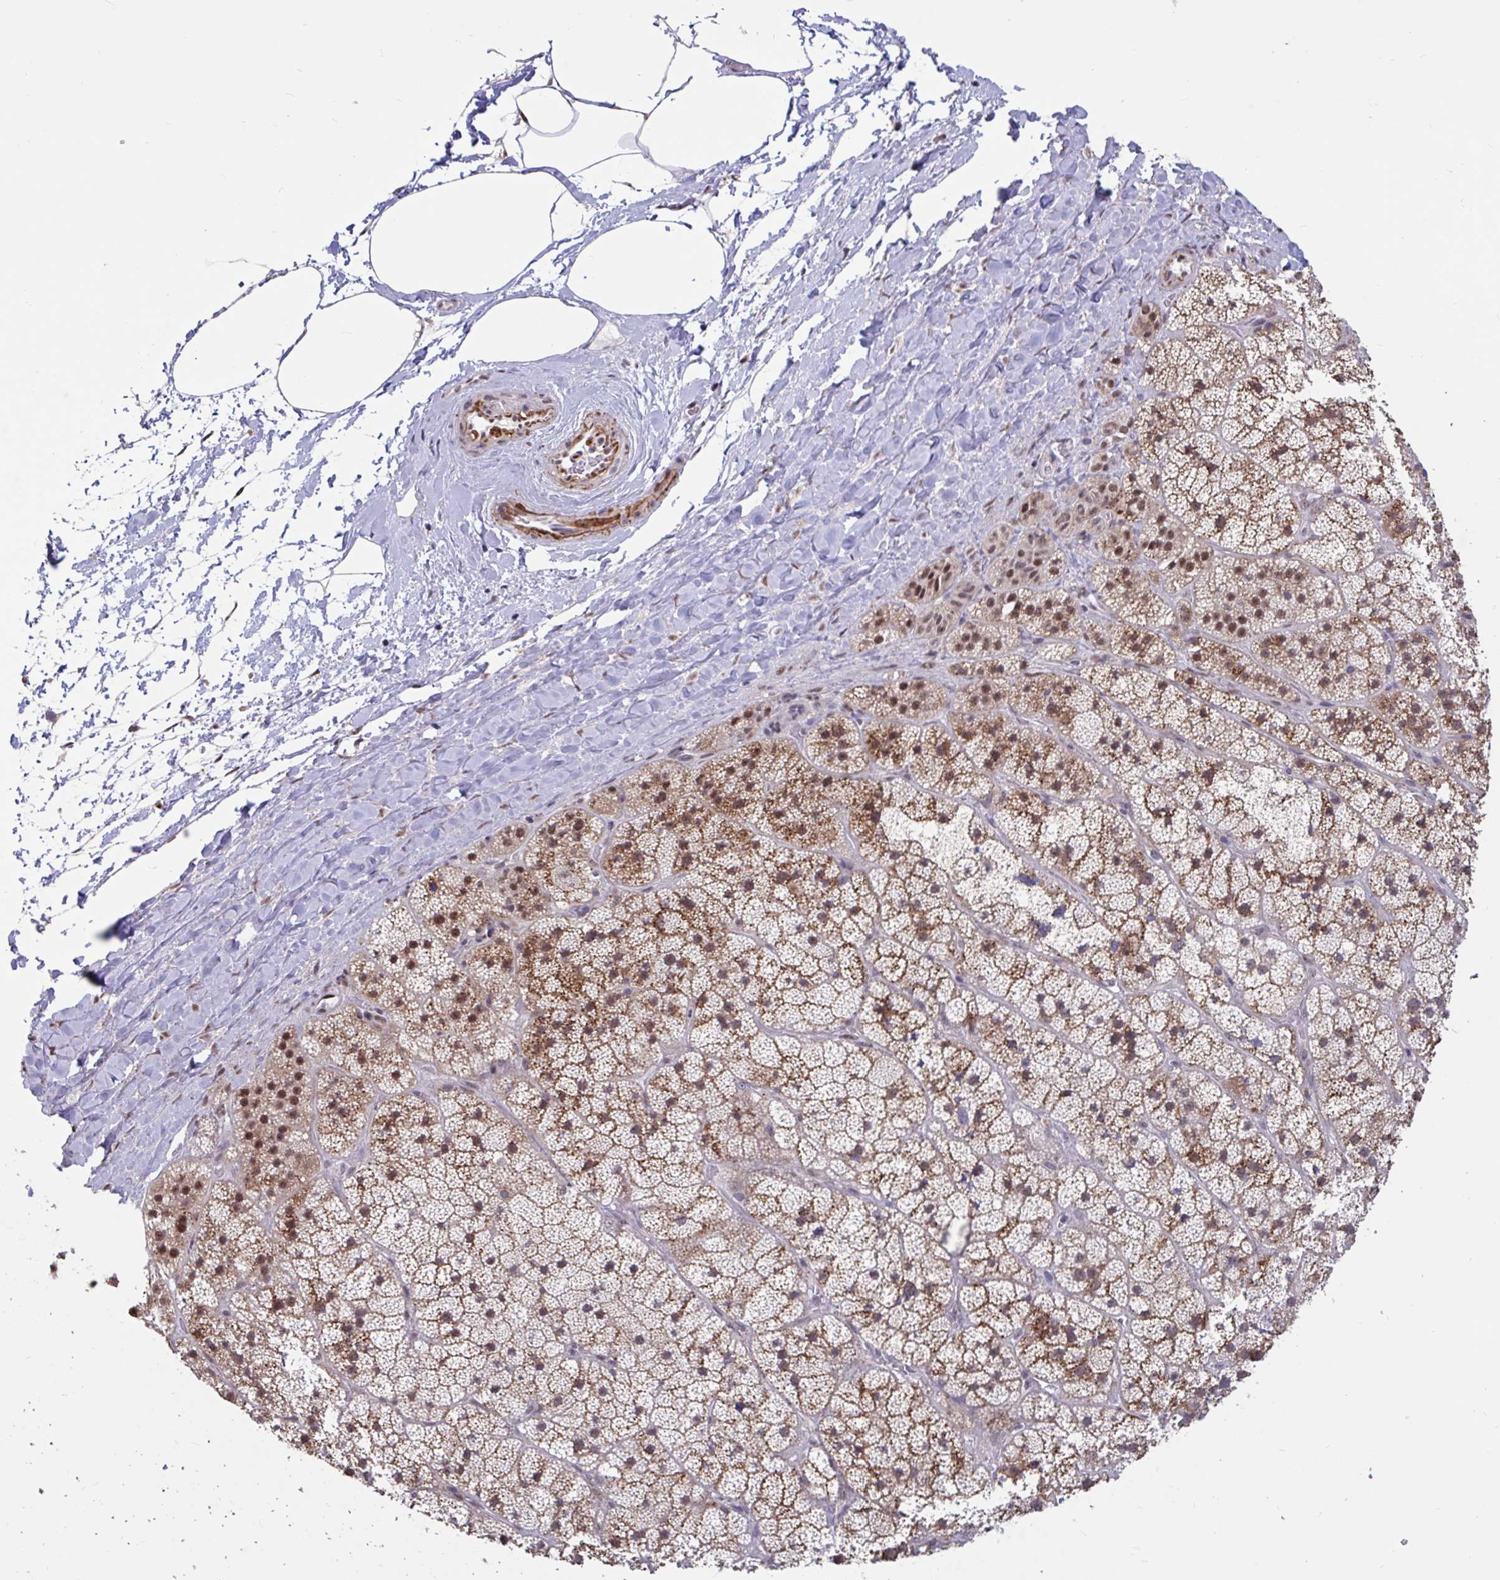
{"staining": {"intensity": "moderate", "quantity": ">75%", "location": "cytoplasmic/membranous,nuclear"}, "tissue": "adrenal gland", "cell_type": "Glandular cells", "image_type": "normal", "snomed": [{"axis": "morphology", "description": "Normal tissue, NOS"}, {"axis": "topography", "description": "Adrenal gland"}], "caption": "High-power microscopy captured an IHC micrograph of benign adrenal gland, revealing moderate cytoplasmic/membranous,nuclear positivity in approximately >75% of glandular cells.", "gene": "DDX39A", "patient": {"sex": "male", "age": 57}}